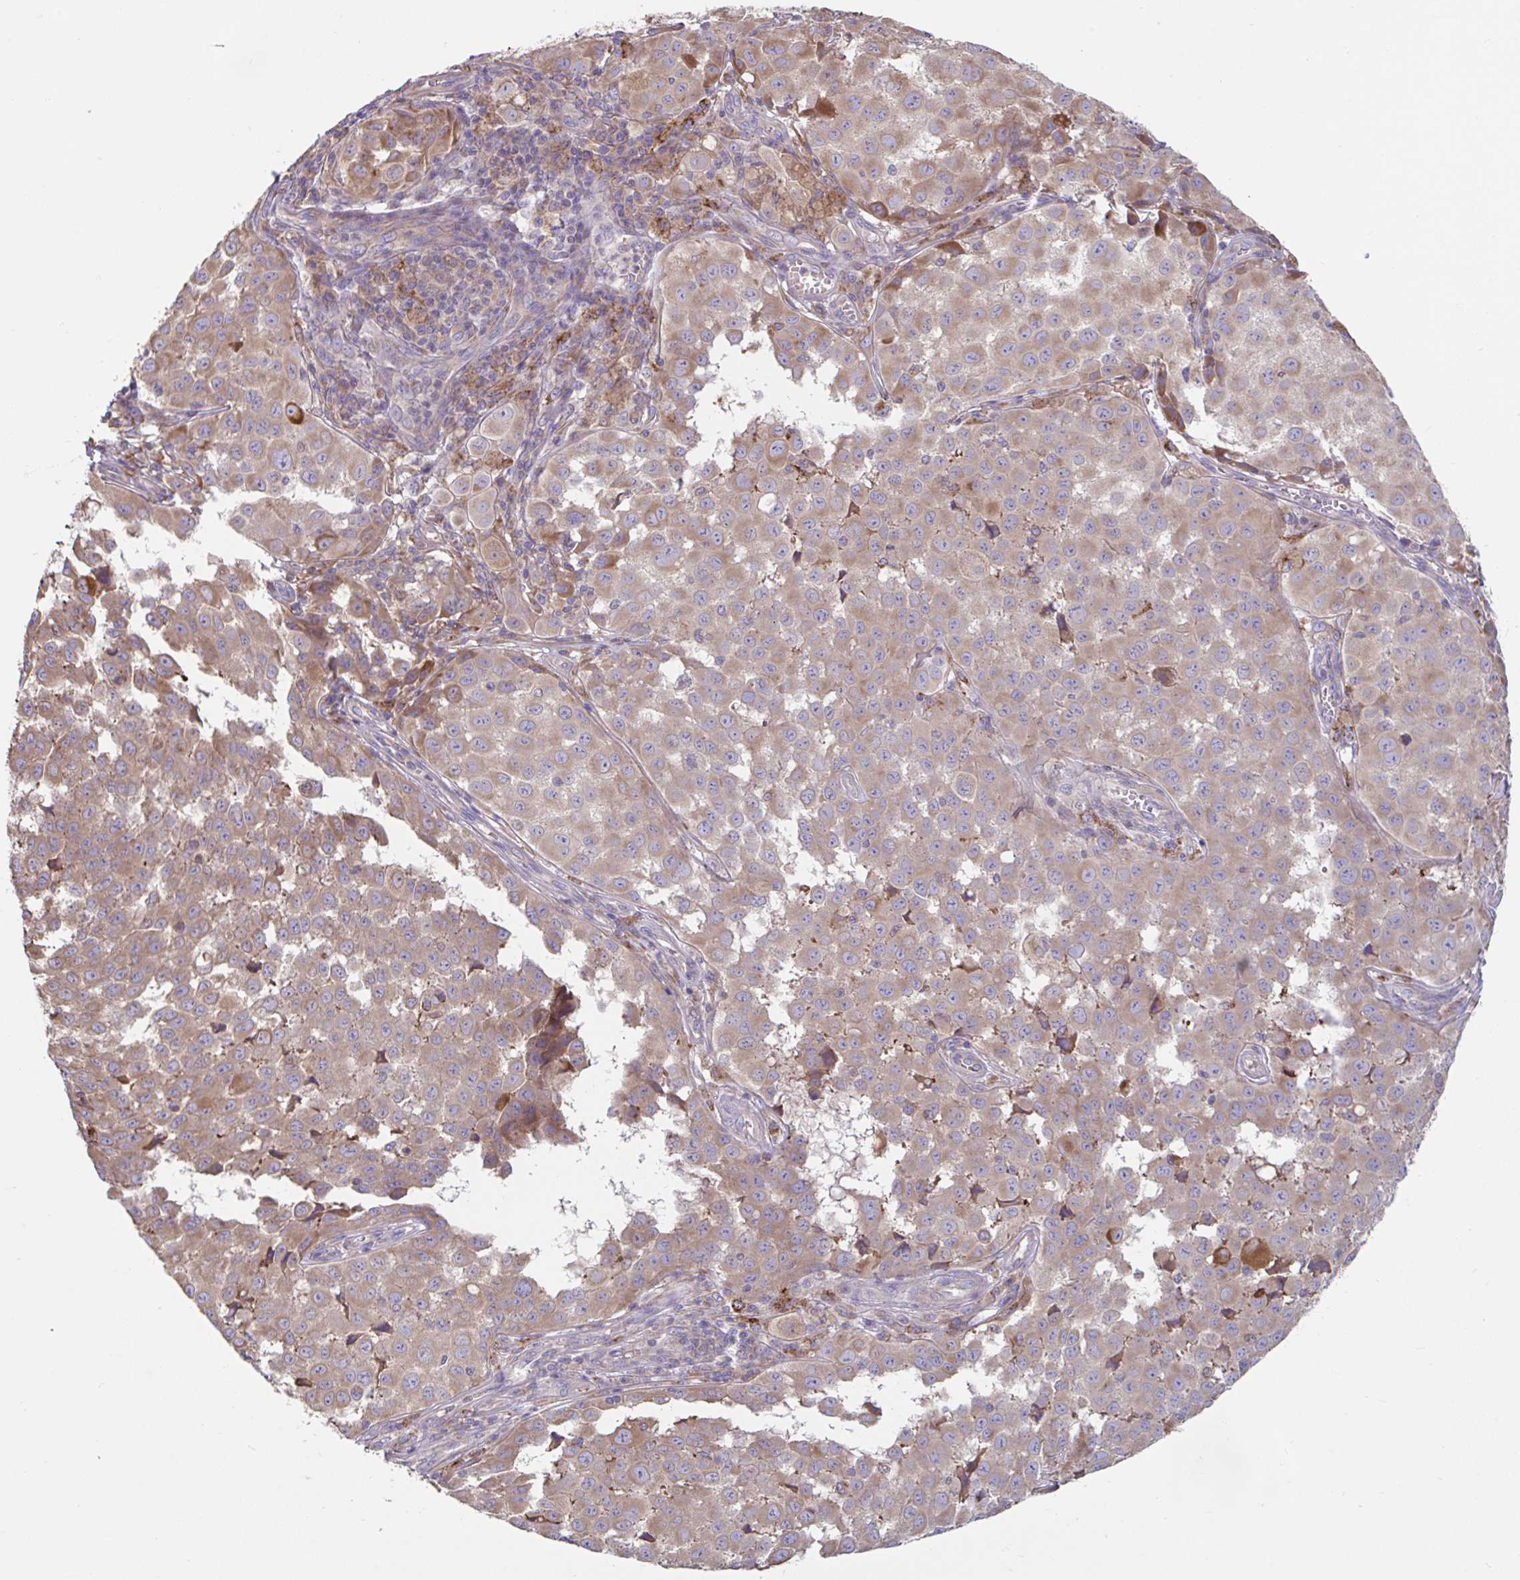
{"staining": {"intensity": "weak", "quantity": ">75%", "location": "cytoplasmic/membranous"}, "tissue": "melanoma", "cell_type": "Tumor cells", "image_type": "cancer", "snomed": [{"axis": "morphology", "description": "Malignant melanoma, NOS"}, {"axis": "topography", "description": "Skin"}], "caption": "Immunohistochemical staining of human malignant melanoma reveals low levels of weak cytoplasmic/membranous protein staining in approximately >75% of tumor cells. The protein is shown in brown color, while the nuclei are stained blue.", "gene": "RALBP1", "patient": {"sex": "male", "age": 64}}